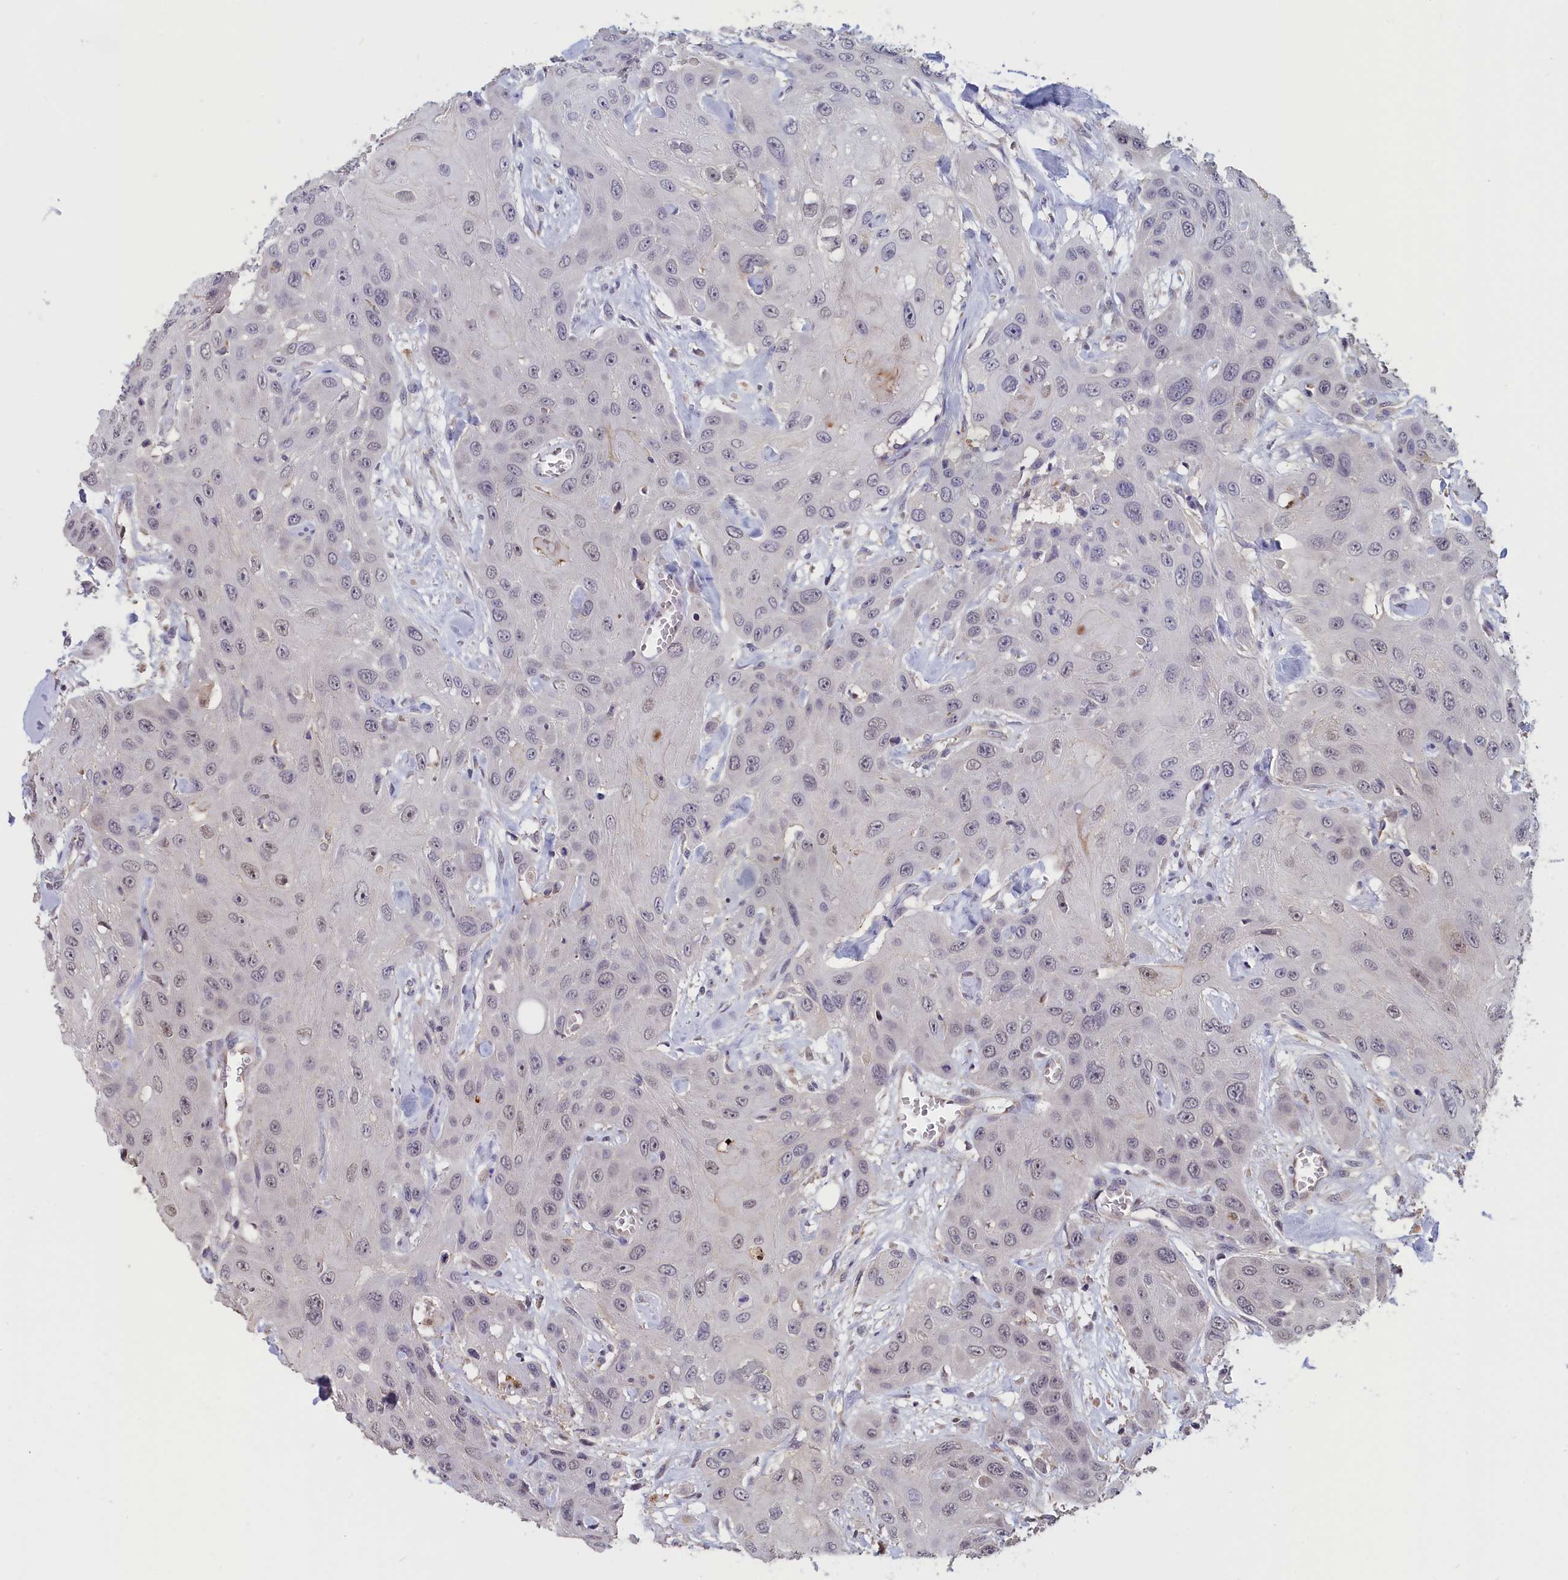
{"staining": {"intensity": "weak", "quantity": "<25%", "location": "nuclear"}, "tissue": "head and neck cancer", "cell_type": "Tumor cells", "image_type": "cancer", "snomed": [{"axis": "morphology", "description": "Squamous cell carcinoma, NOS"}, {"axis": "topography", "description": "Head-Neck"}], "caption": "This image is of squamous cell carcinoma (head and neck) stained with immunohistochemistry to label a protein in brown with the nuclei are counter-stained blue. There is no positivity in tumor cells. The staining was performed using DAB to visualize the protein expression in brown, while the nuclei were stained in blue with hematoxylin (Magnification: 20x).", "gene": "EPB41L4B", "patient": {"sex": "male", "age": 81}}